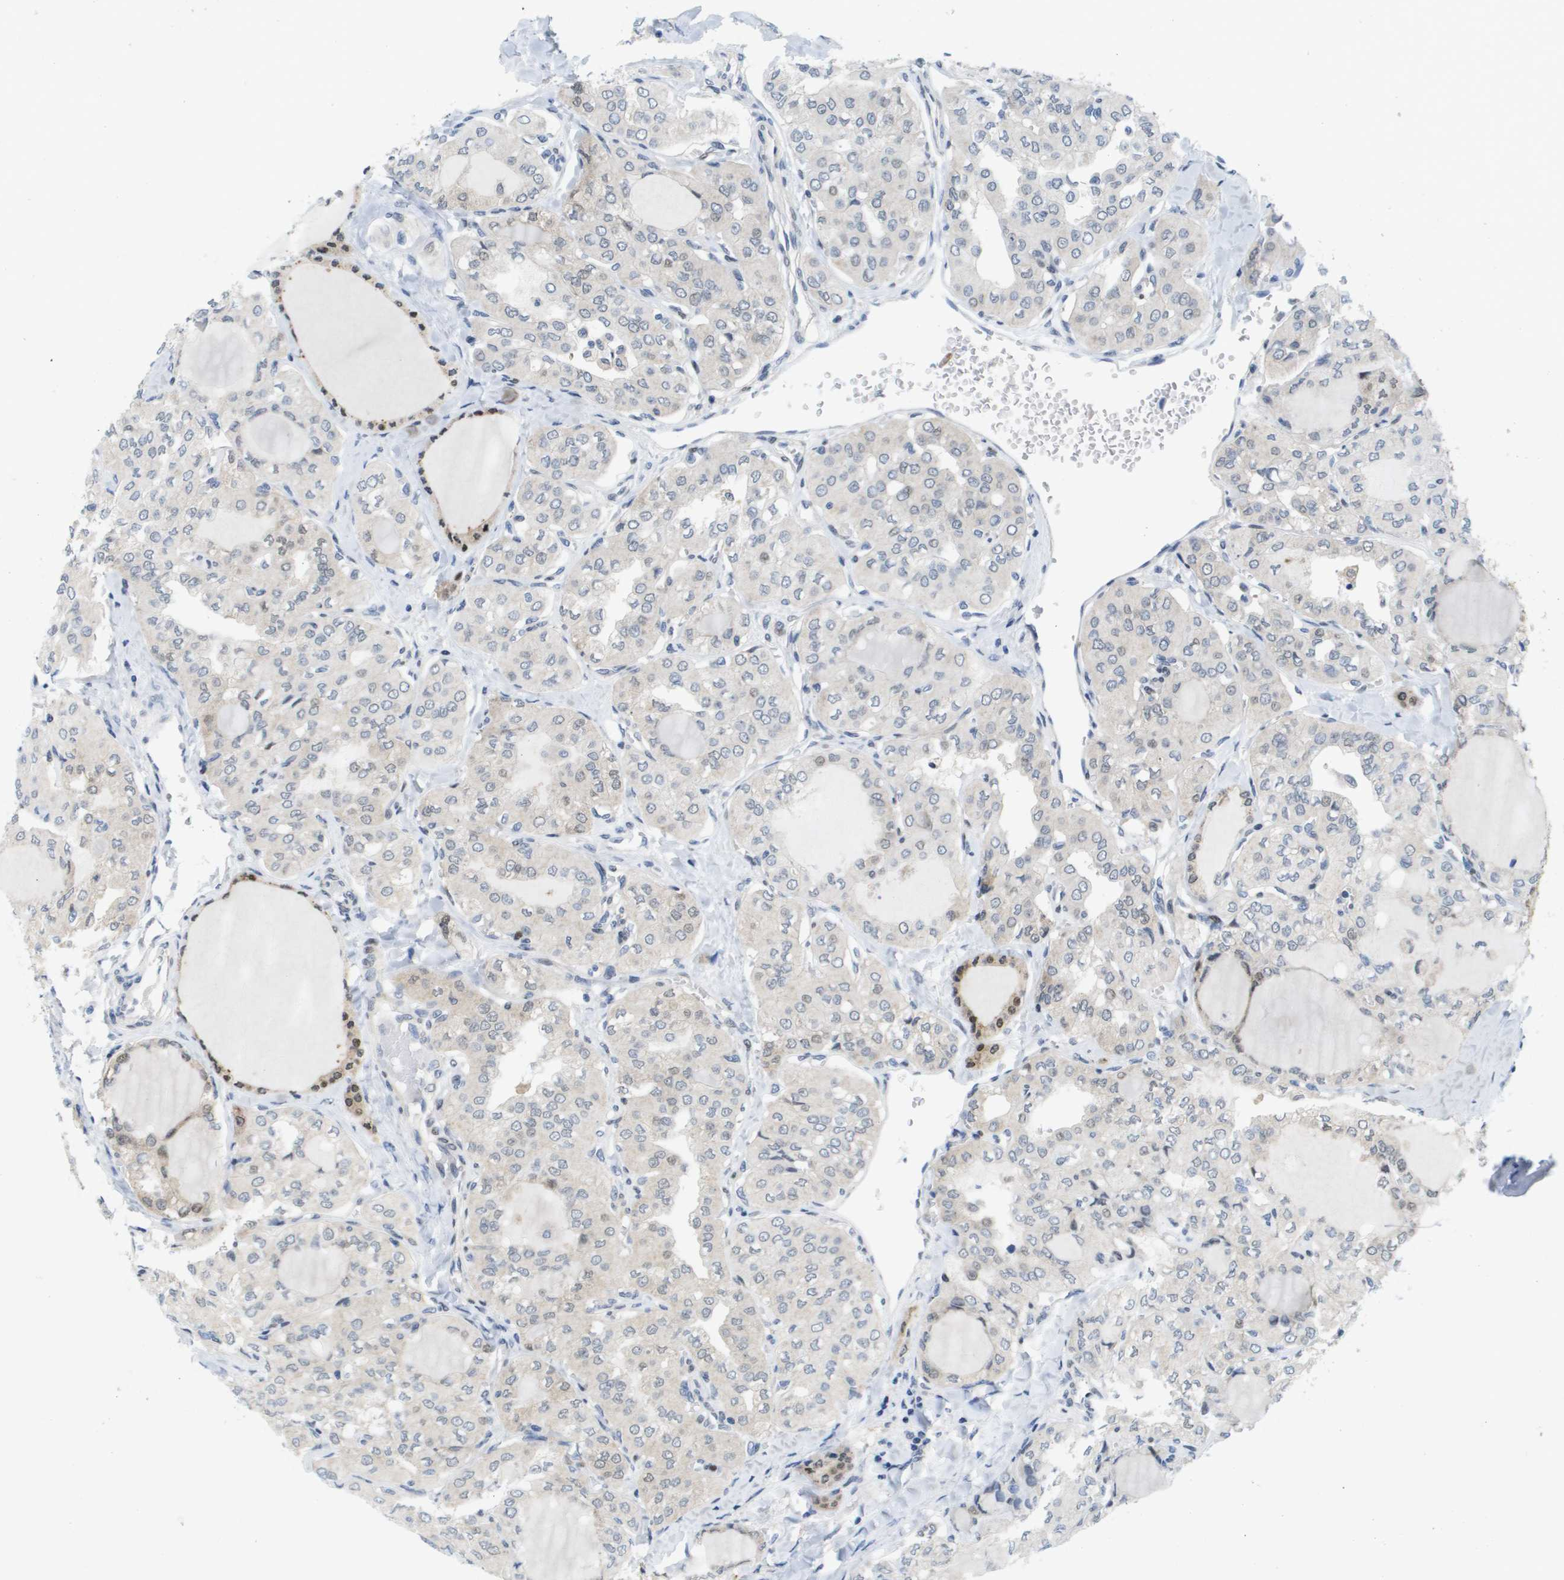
{"staining": {"intensity": "weak", "quantity": "25%-75%", "location": "cytoplasmic/membranous,nuclear"}, "tissue": "thyroid cancer", "cell_type": "Tumor cells", "image_type": "cancer", "snomed": [{"axis": "morphology", "description": "Papillary adenocarcinoma, NOS"}, {"axis": "topography", "description": "Thyroid gland"}], "caption": "Thyroid papillary adenocarcinoma stained for a protein (brown) reveals weak cytoplasmic/membranous and nuclear positive expression in about 25%-75% of tumor cells.", "gene": "FKBP4", "patient": {"sex": "male", "age": 20}}